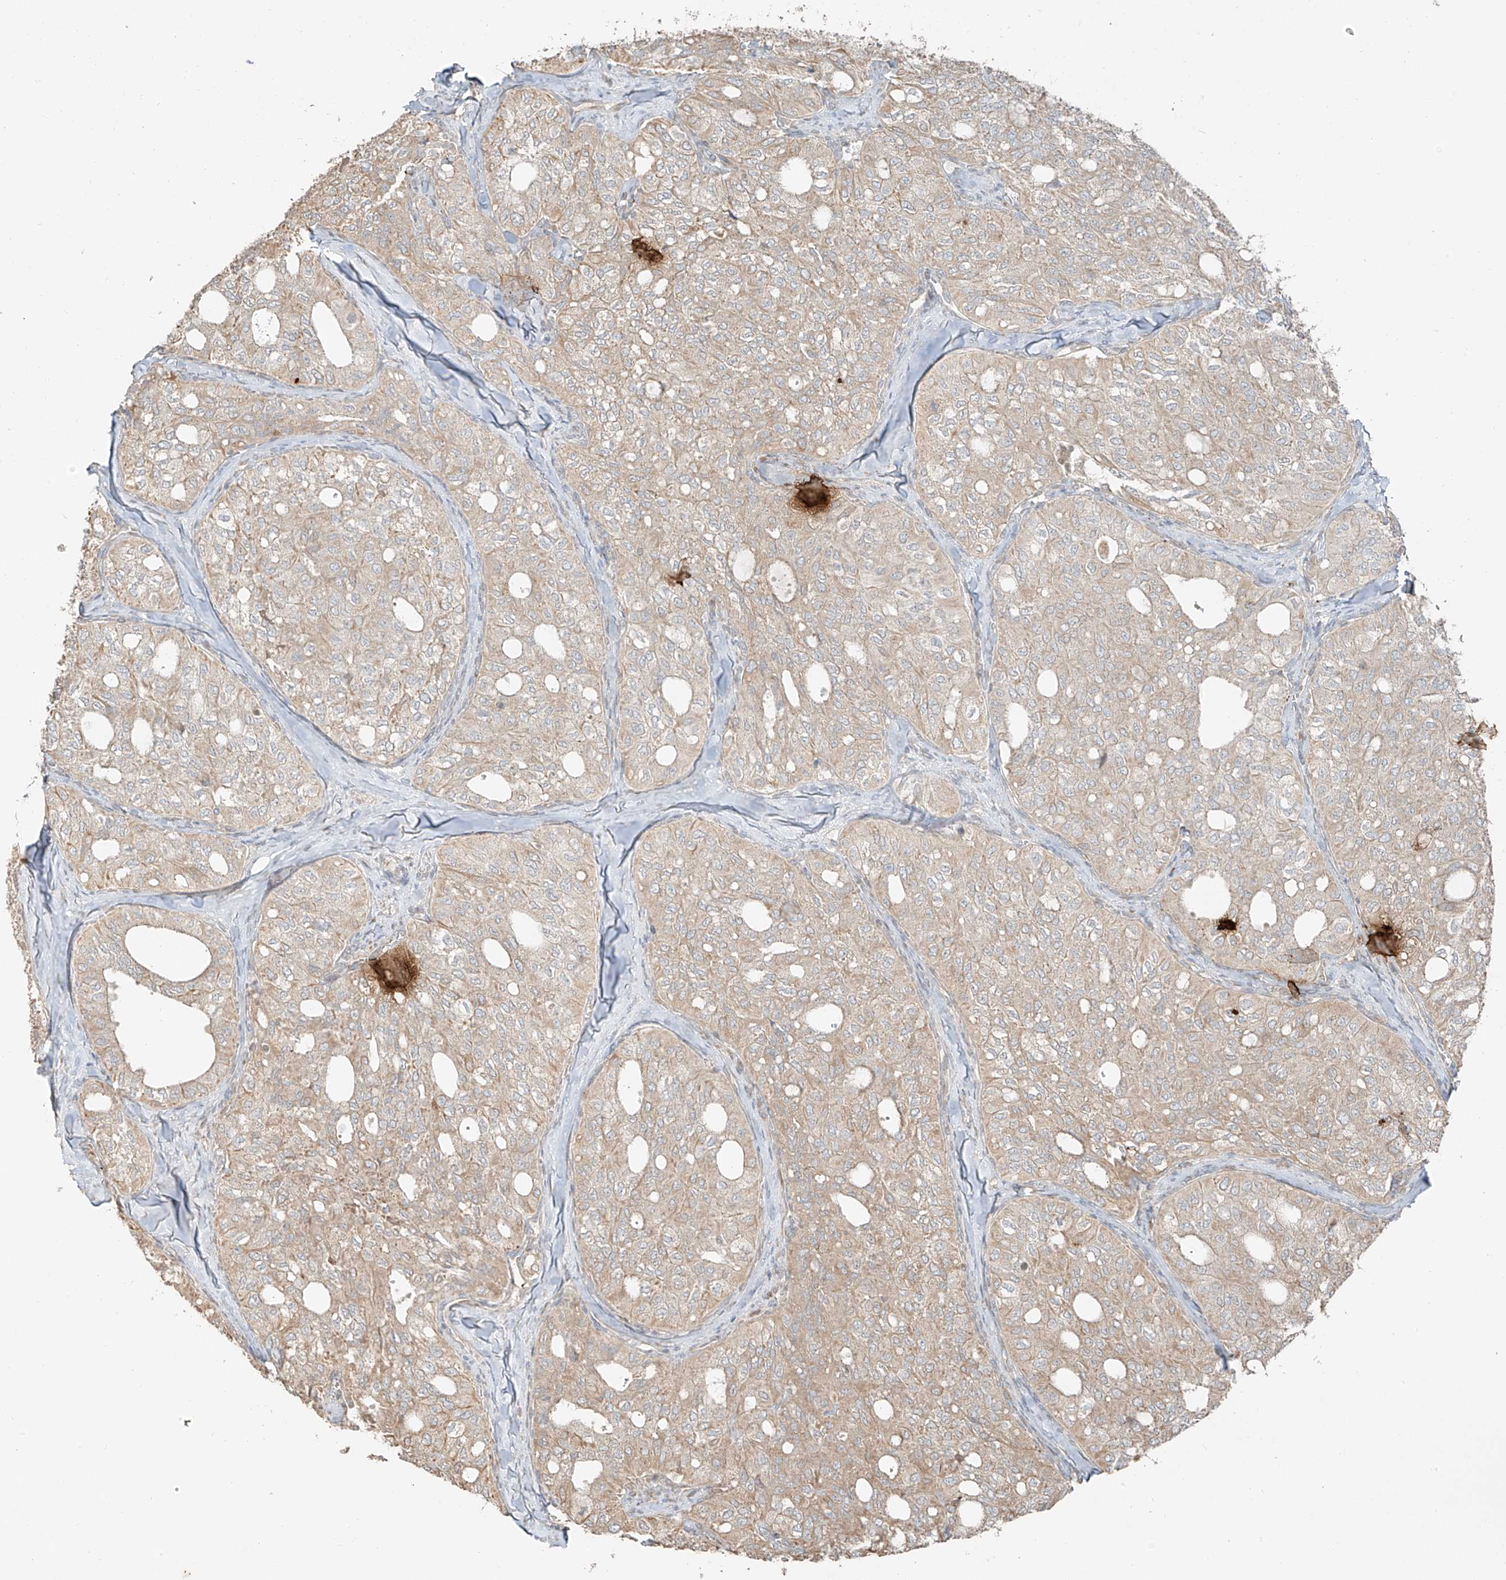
{"staining": {"intensity": "weak", "quantity": ">75%", "location": "cytoplasmic/membranous"}, "tissue": "thyroid cancer", "cell_type": "Tumor cells", "image_type": "cancer", "snomed": [{"axis": "morphology", "description": "Follicular adenoma carcinoma, NOS"}, {"axis": "topography", "description": "Thyroid gland"}], "caption": "High-power microscopy captured an immunohistochemistry micrograph of thyroid follicular adenoma carcinoma, revealing weak cytoplasmic/membranous expression in about >75% of tumor cells.", "gene": "ANKZF1", "patient": {"sex": "male", "age": 75}}